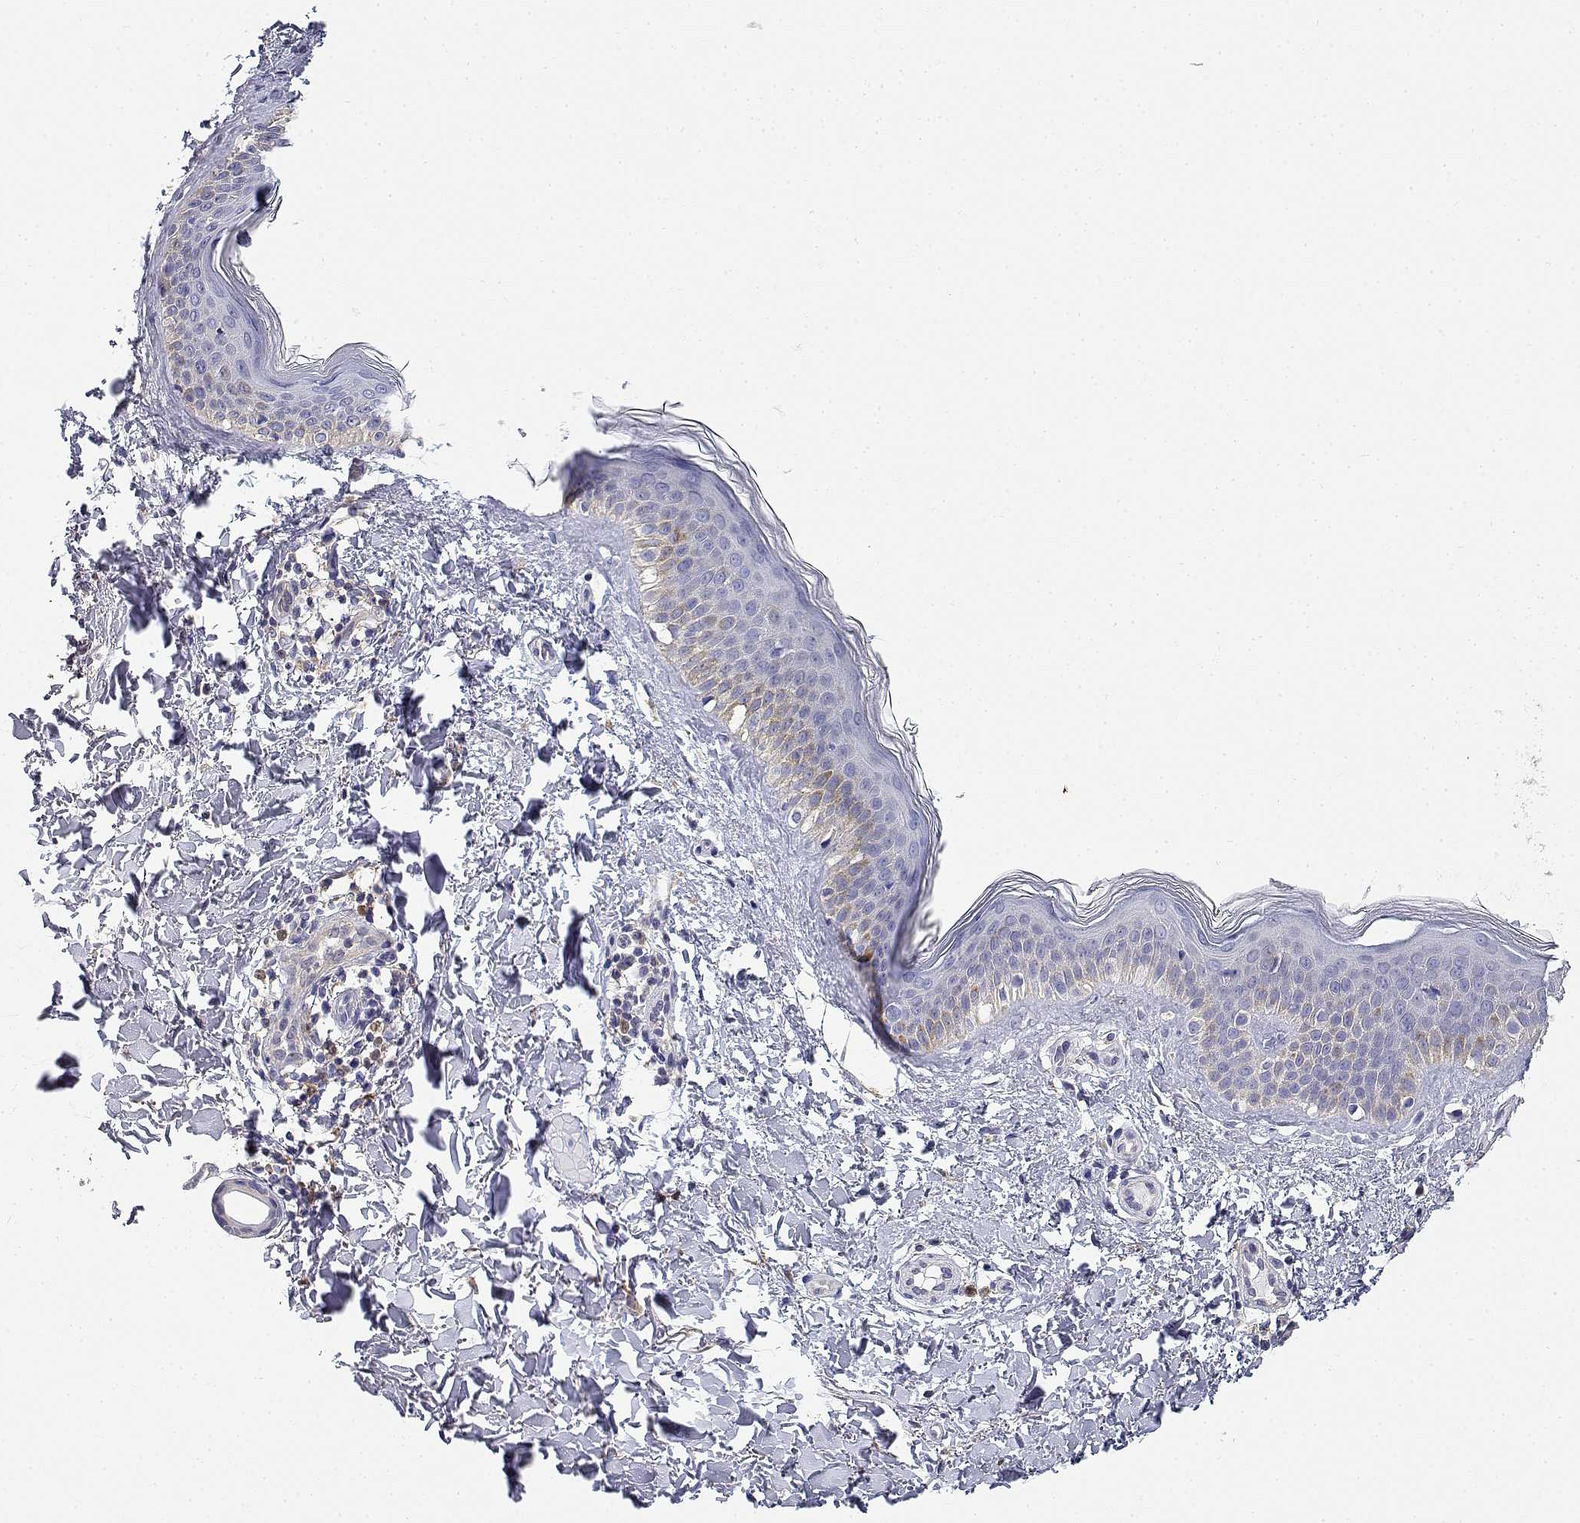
{"staining": {"intensity": "negative", "quantity": "none", "location": "none"}, "tissue": "skin cancer", "cell_type": "Tumor cells", "image_type": "cancer", "snomed": [{"axis": "morphology", "description": "Normal tissue, NOS"}, {"axis": "morphology", "description": "Basal cell carcinoma"}, {"axis": "topography", "description": "Skin"}], "caption": "The micrograph displays no staining of tumor cells in skin cancer (basal cell carcinoma). (DAB (3,3'-diaminobenzidine) immunohistochemistry (IHC) visualized using brightfield microscopy, high magnification).", "gene": "ADA", "patient": {"sex": "male", "age": 46}}